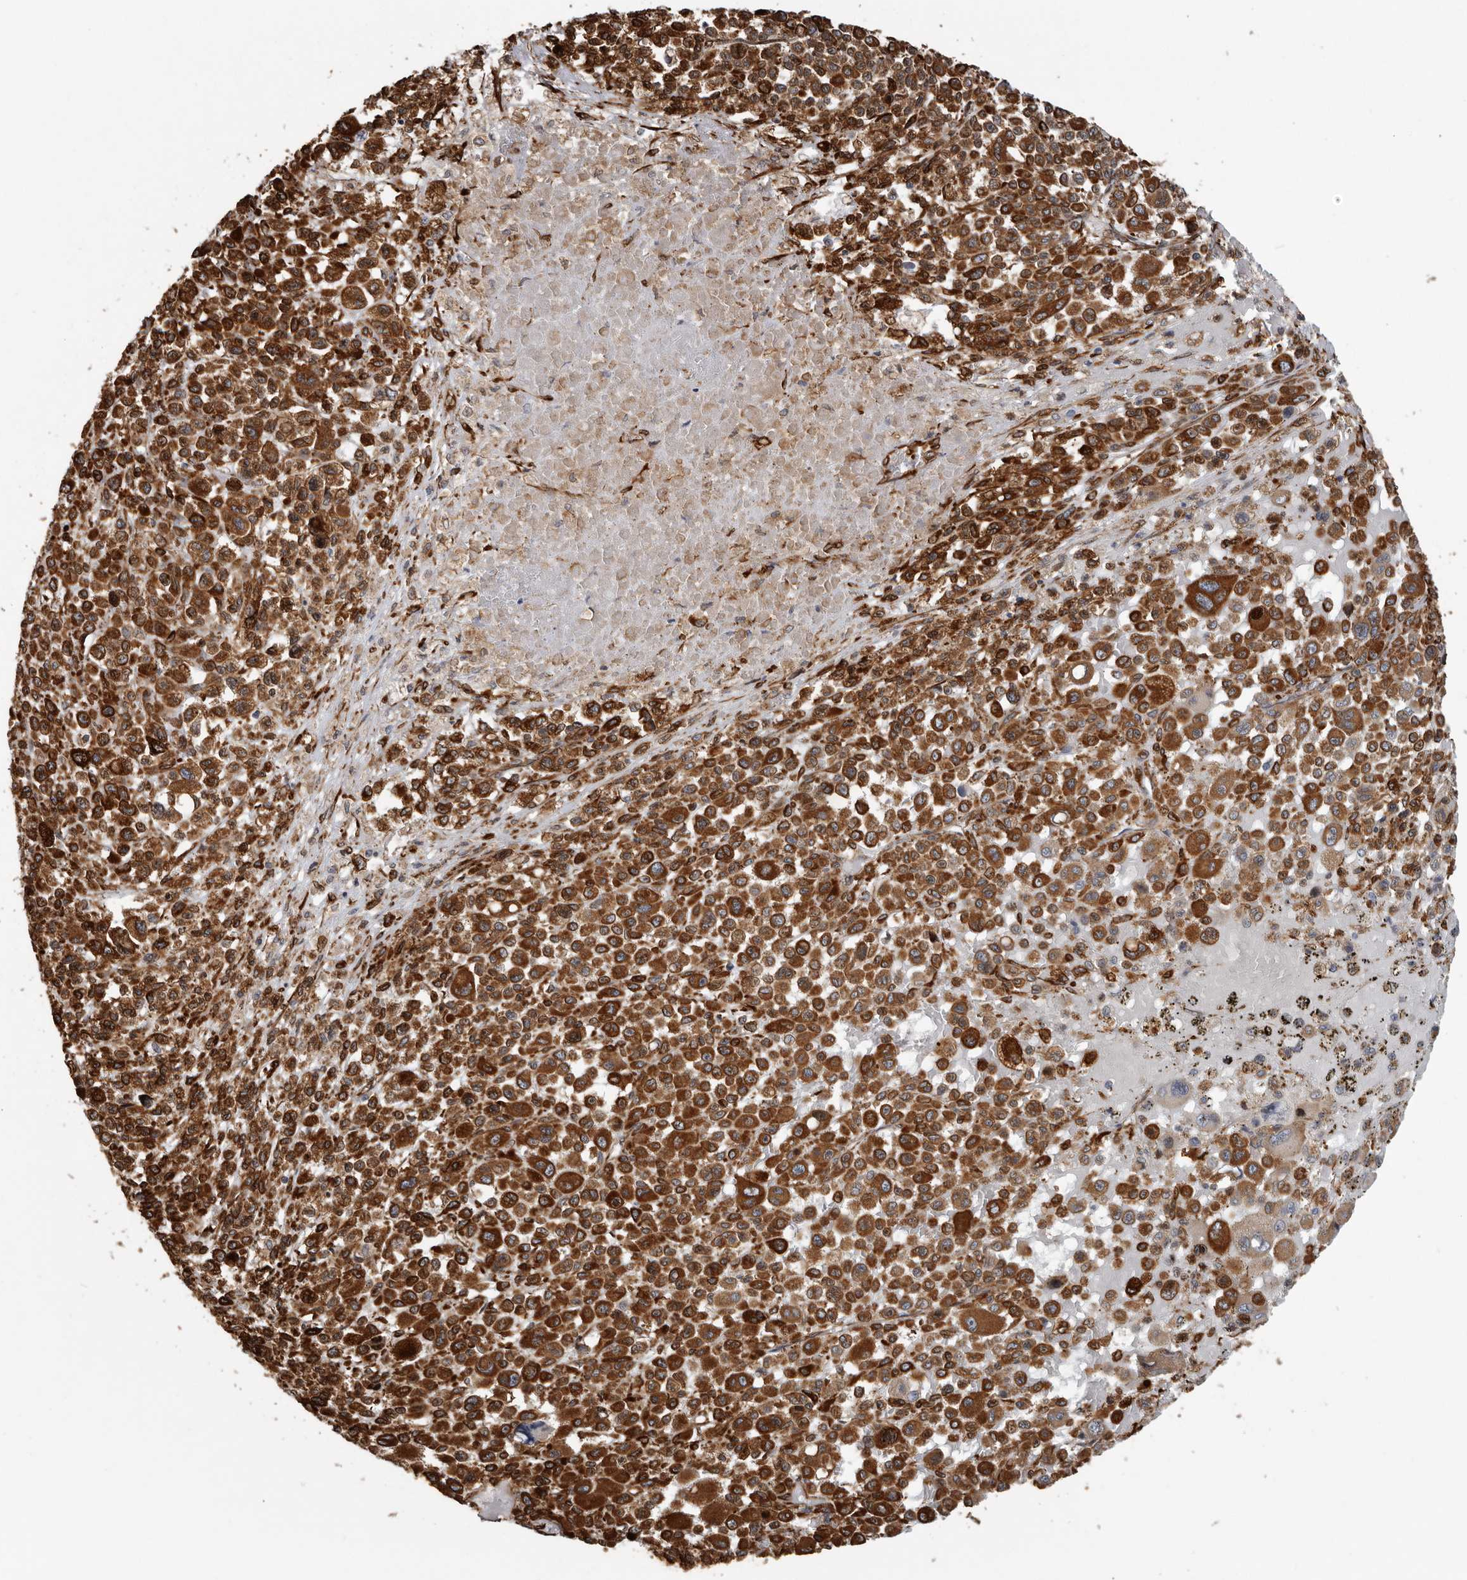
{"staining": {"intensity": "strong", "quantity": ">75%", "location": "cytoplasmic/membranous"}, "tissue": "melanoma", "cell_type": "Tumor cells", "image_type": "cancer", "snomed": [{"axis": "morphology", "description": "Malignant melanoma, Metastatic site"}, {"axis": "topography", "description": "Skin"}], "caption": "The histopathology image exhibits a brown stain indicating the presence of a protein in the cytoplasmic/membranous of tumor cells in malignant melanoma (metastatic site).", "gene": "CEP350", "patient": {"sex": "female", "age": 74}}